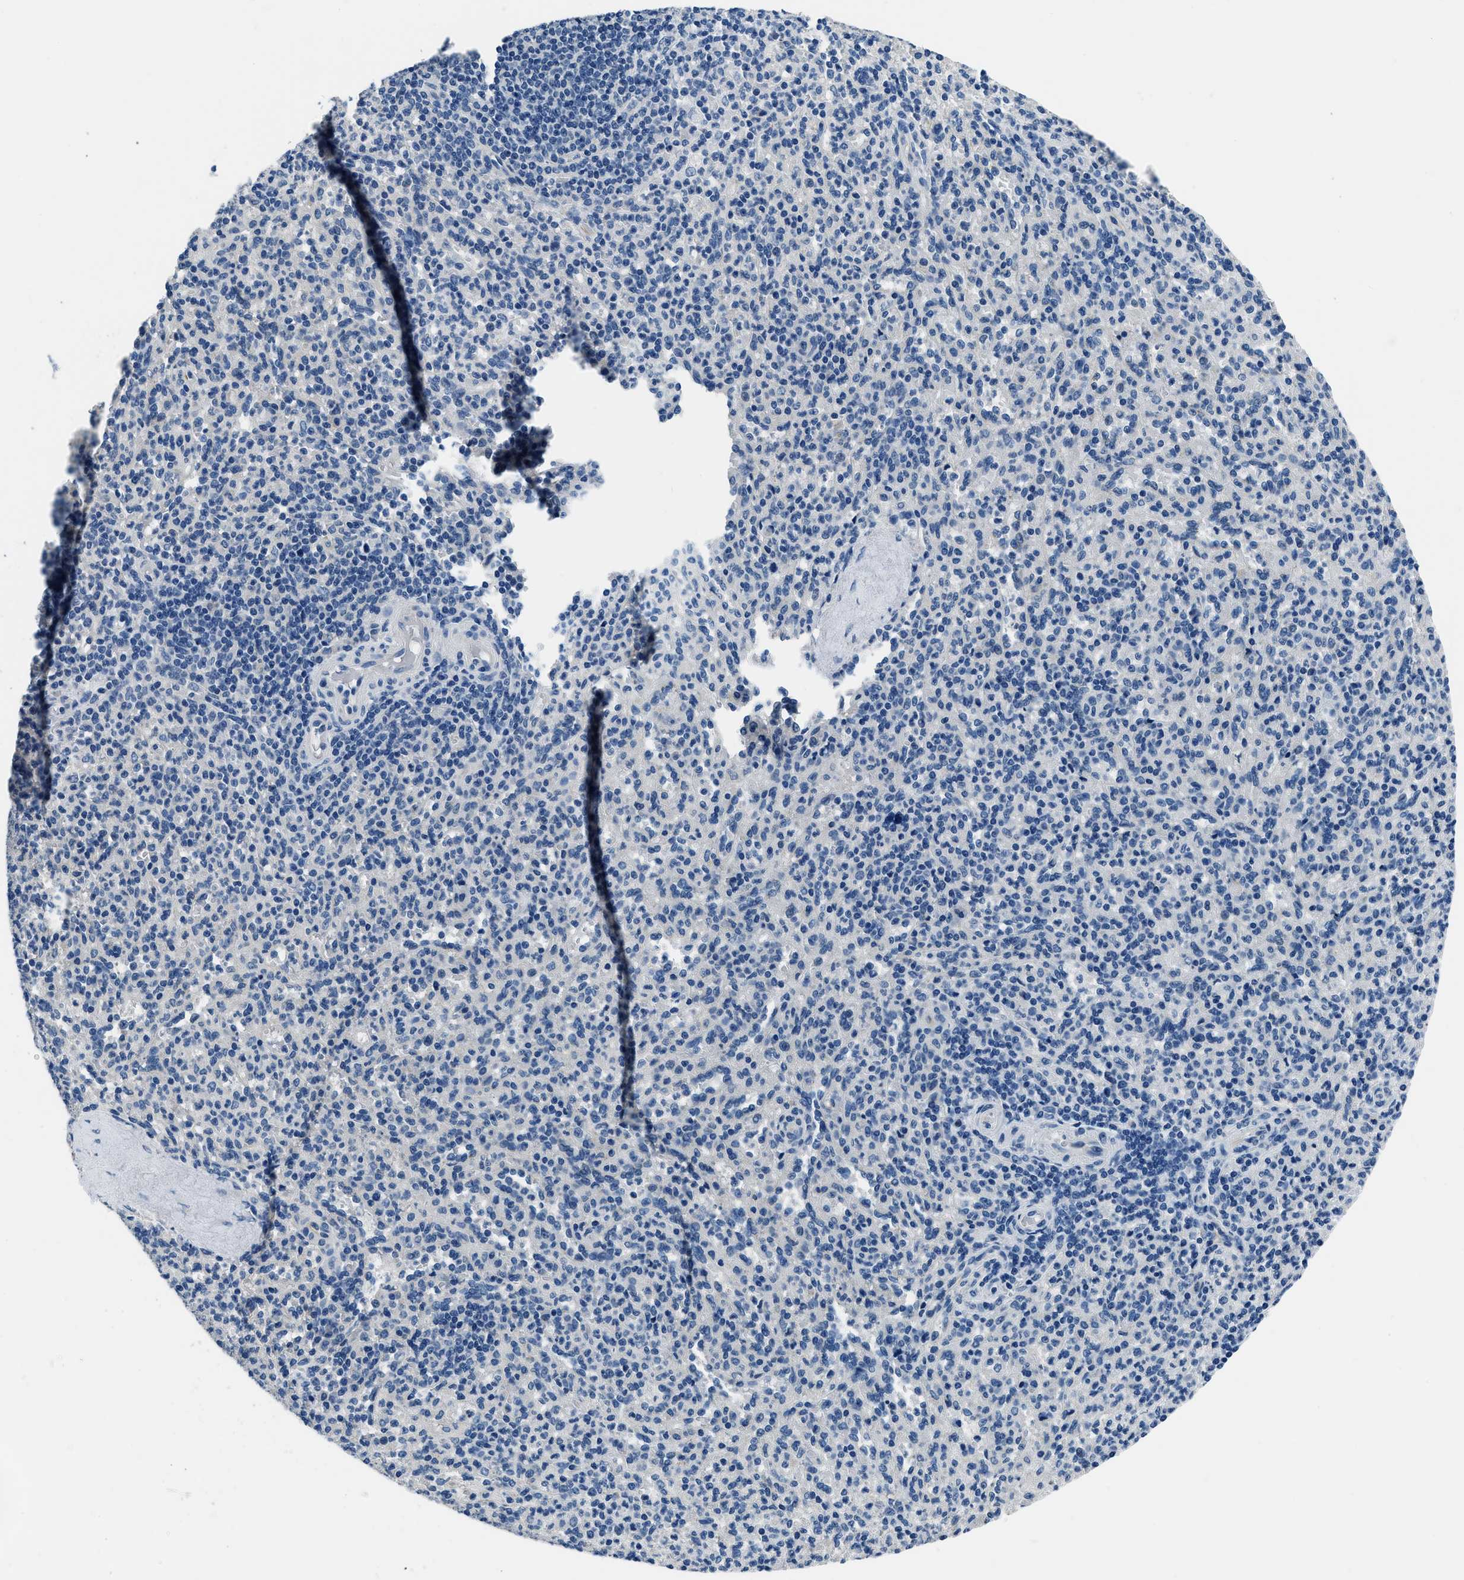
{"staining": {"intensity": "weak", "quantity": "<25%", "location": "cytoplasmic/membranous"}, "tissue": "spleen", "cell_type": "Cells in red pulp", "image_type": "normal", "snomed": [{"axis": "morphology", "description": "Normal tissue, NOS"}, {"axis": "topography", "description": "Spleen"}], "caption": "Immunohistochemistry image of normal spleen: human spleen stained with DAB (3,3'-diaminobenzidine) shows no significant protein positivity in cells in red pulp.", "gene": "GJA3", "patient": {"sex": "male", "age": 36}}